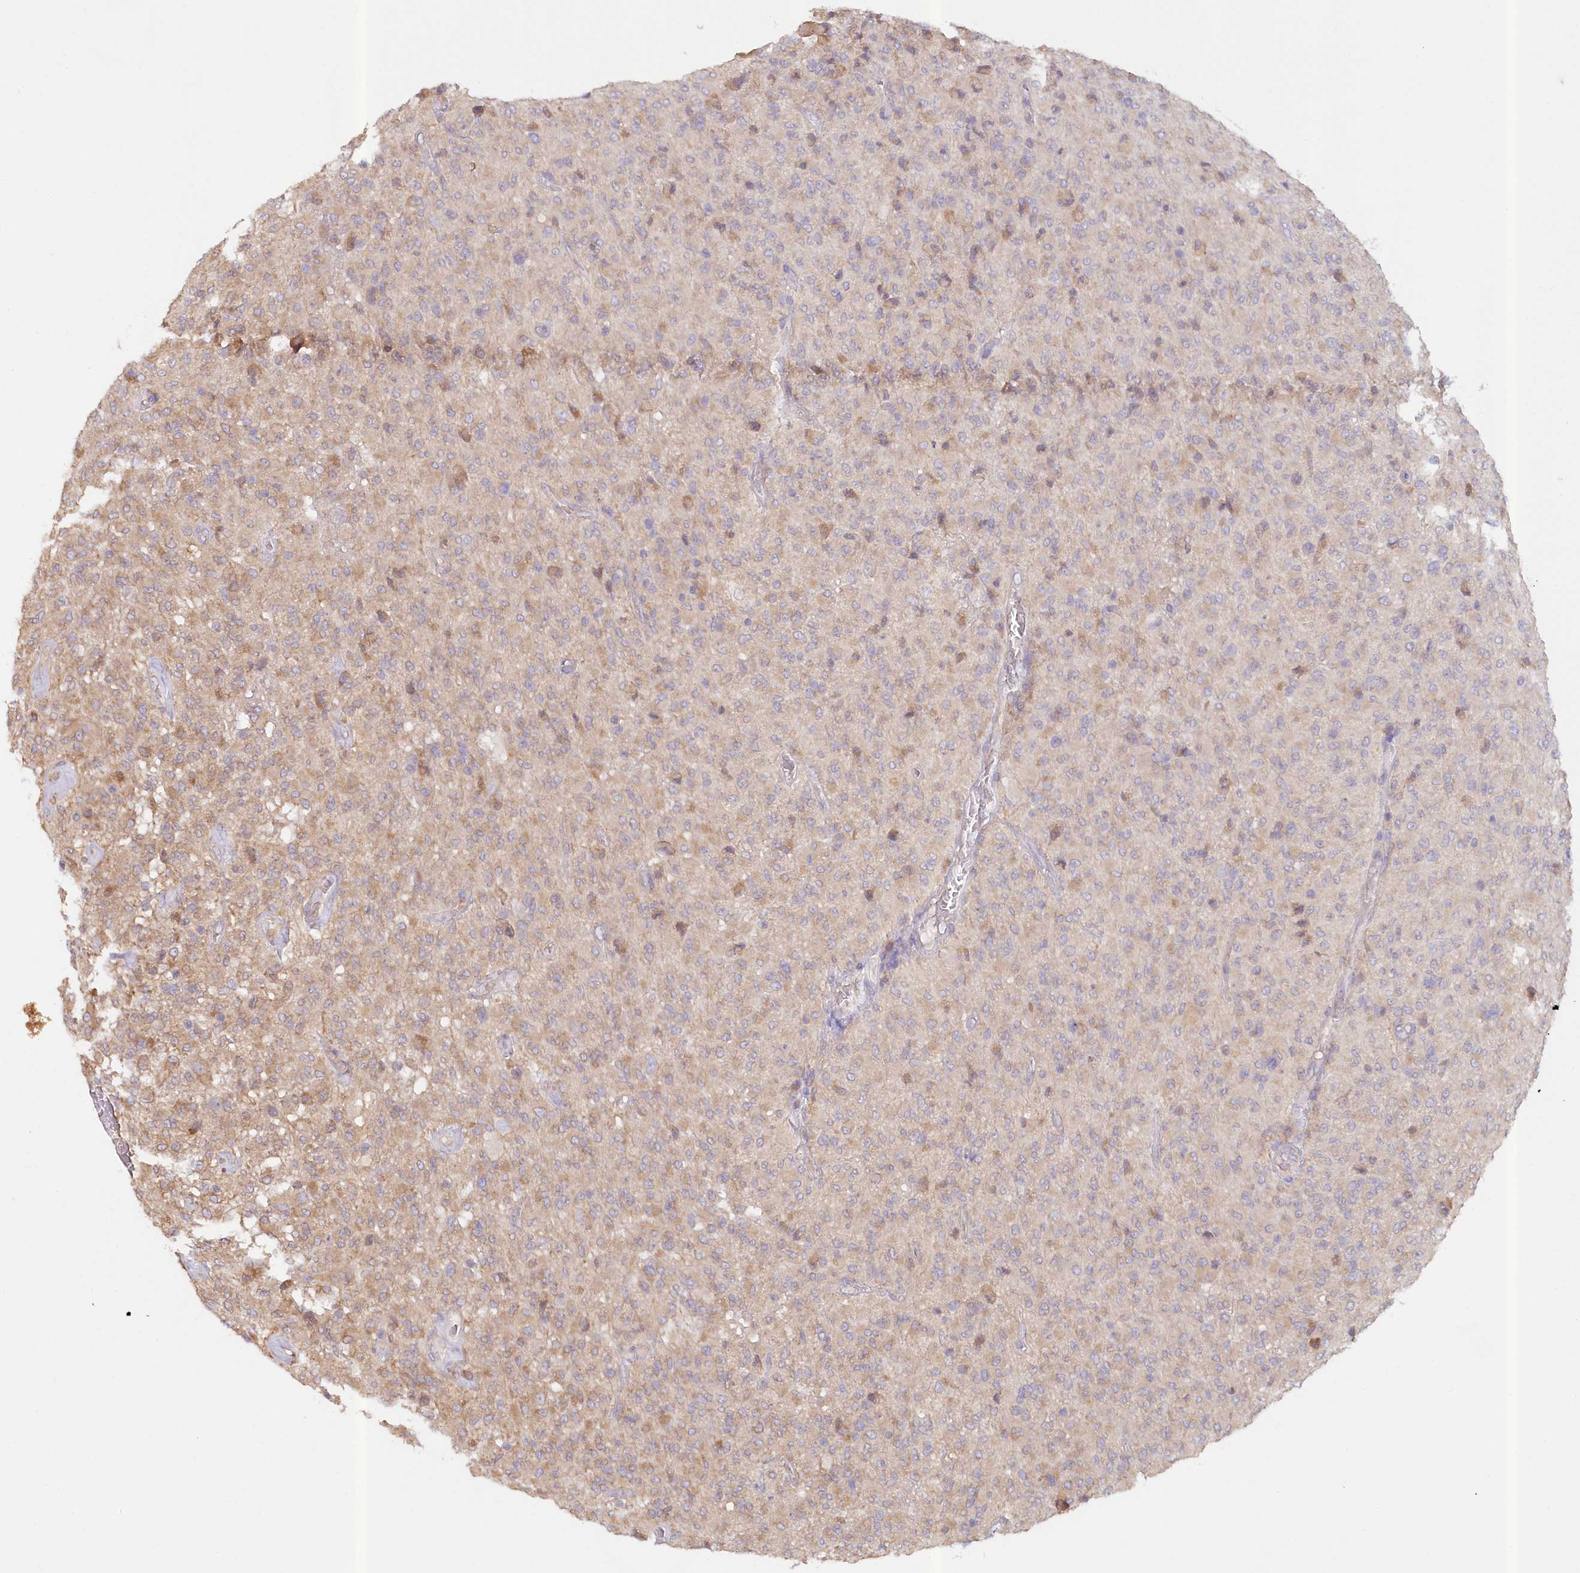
{"staining": {"intensity": "weak", "quantity": "<25%", "location": "cytoplasmic/membranous"}, "tissue": "glioma", "cell_type": "Tumor cells", "image_type": "cancer", "snomed": [{"axis": "morphology", "description": "Glioma, malignant, High grade"}, {"axis": "topography", "description": "Brain"}], "caption": "The photomicrograph demonstrates no staining of tumor cells in malignant glioma (high-grade).", "gene": "PAIP2", "patient": {"sex": "female", "age": 57}}